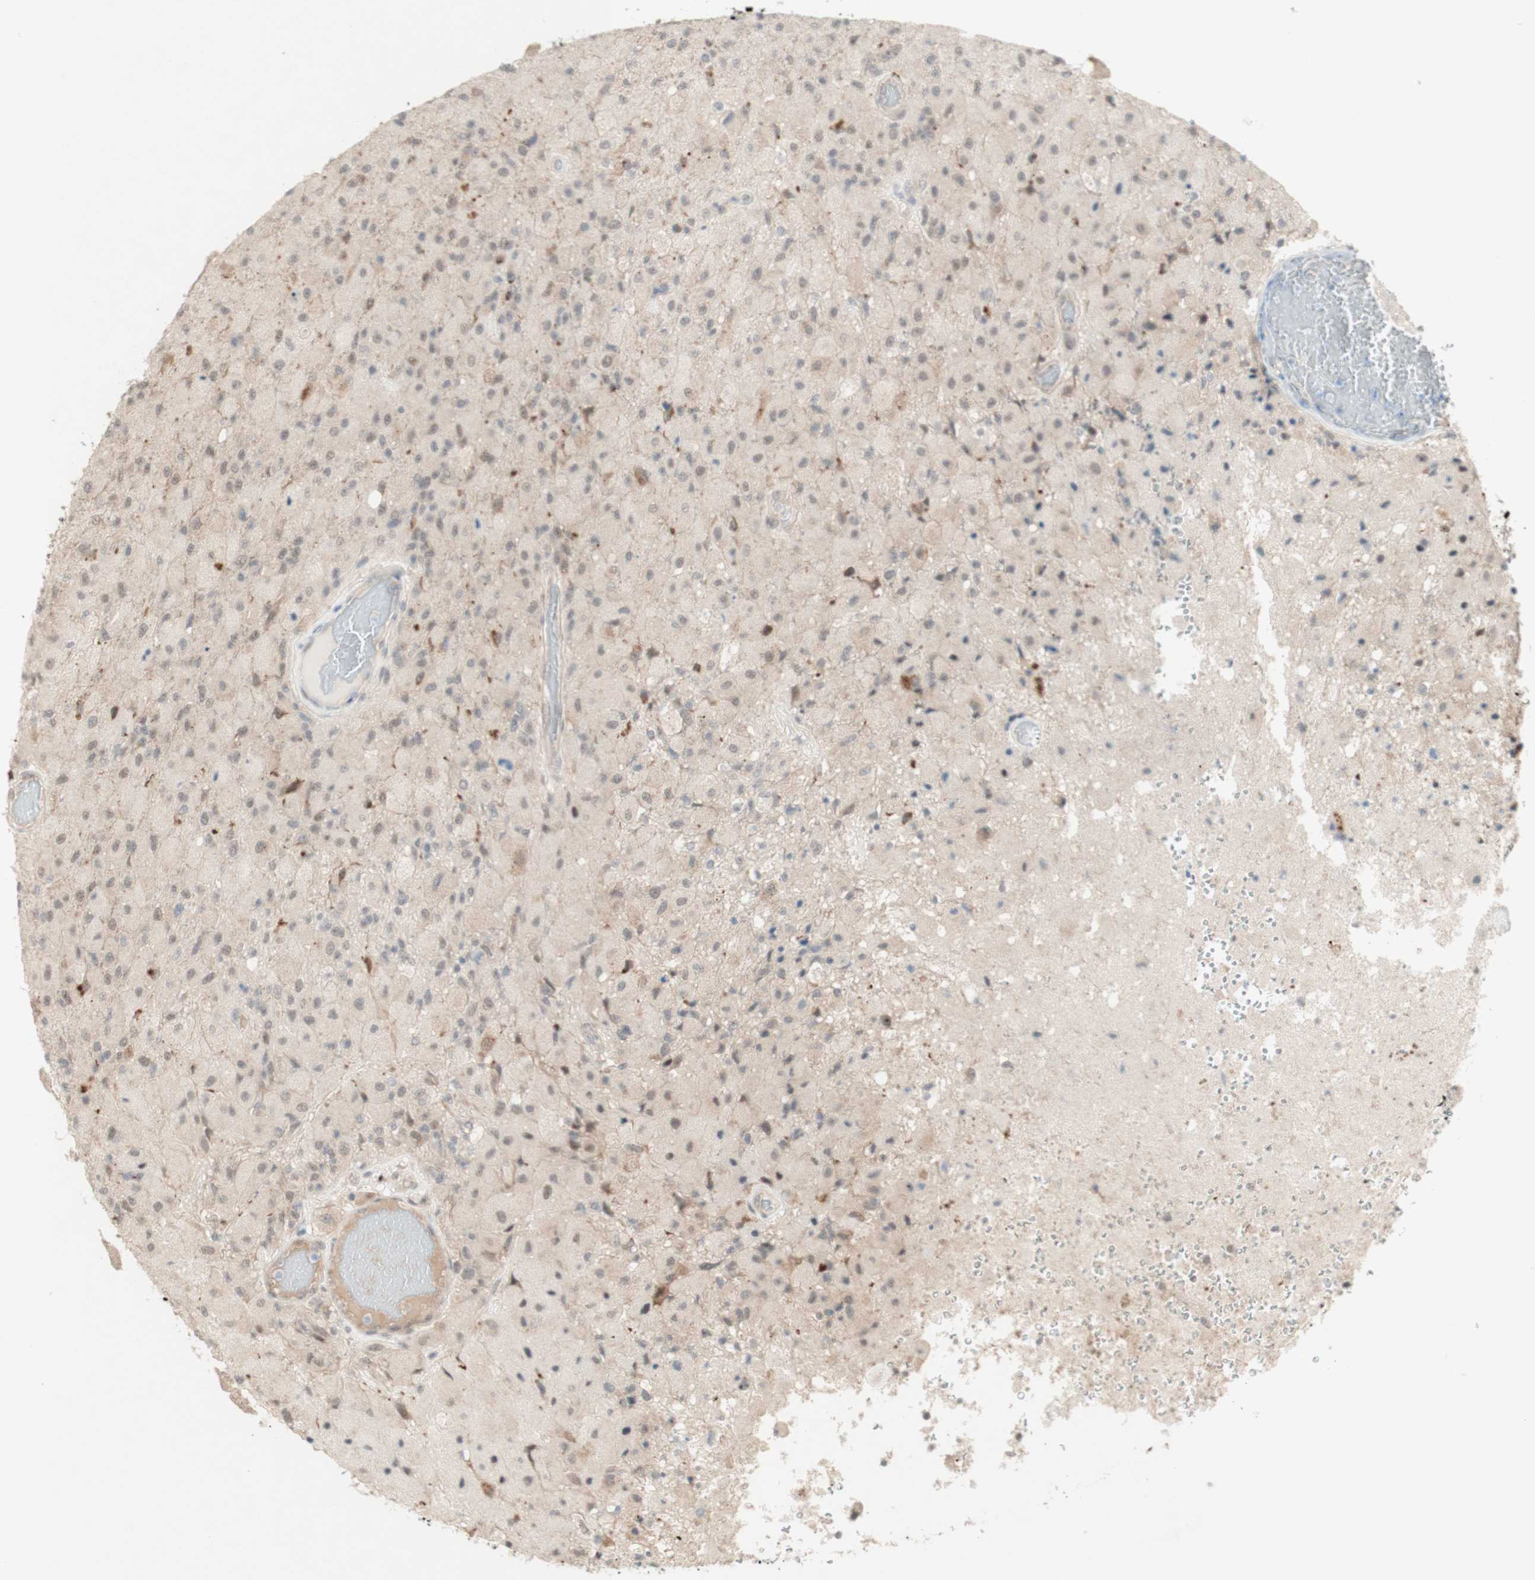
{"staining": {"intensity": "moderate", "quantity": "<25%", "location": "cytoplasmic/membranous"}, "tissue": "glioma", "cell_type": "Tumor cells", "image_type": "cancer", "snomed": [{"axis": "morphology", "description": "Normal tissue, NOS"}, {"axis": "morphology", "description": "Glioma, malignant, High grade"}, {"axis": "topography", "description": "Cerebral cortex"}], "caption": "Immunohistochemistry image of neoplastic tissue: human glioma stained using immunohistochemistry displays low levels of moderate protein expression localized specifically in the cytoplasmic/membranous of tumor cells, appearing as a cytoplasmic/membranous brown color.", "gene": "CYLD", "patient": {"sex": "male", "age": 77}}